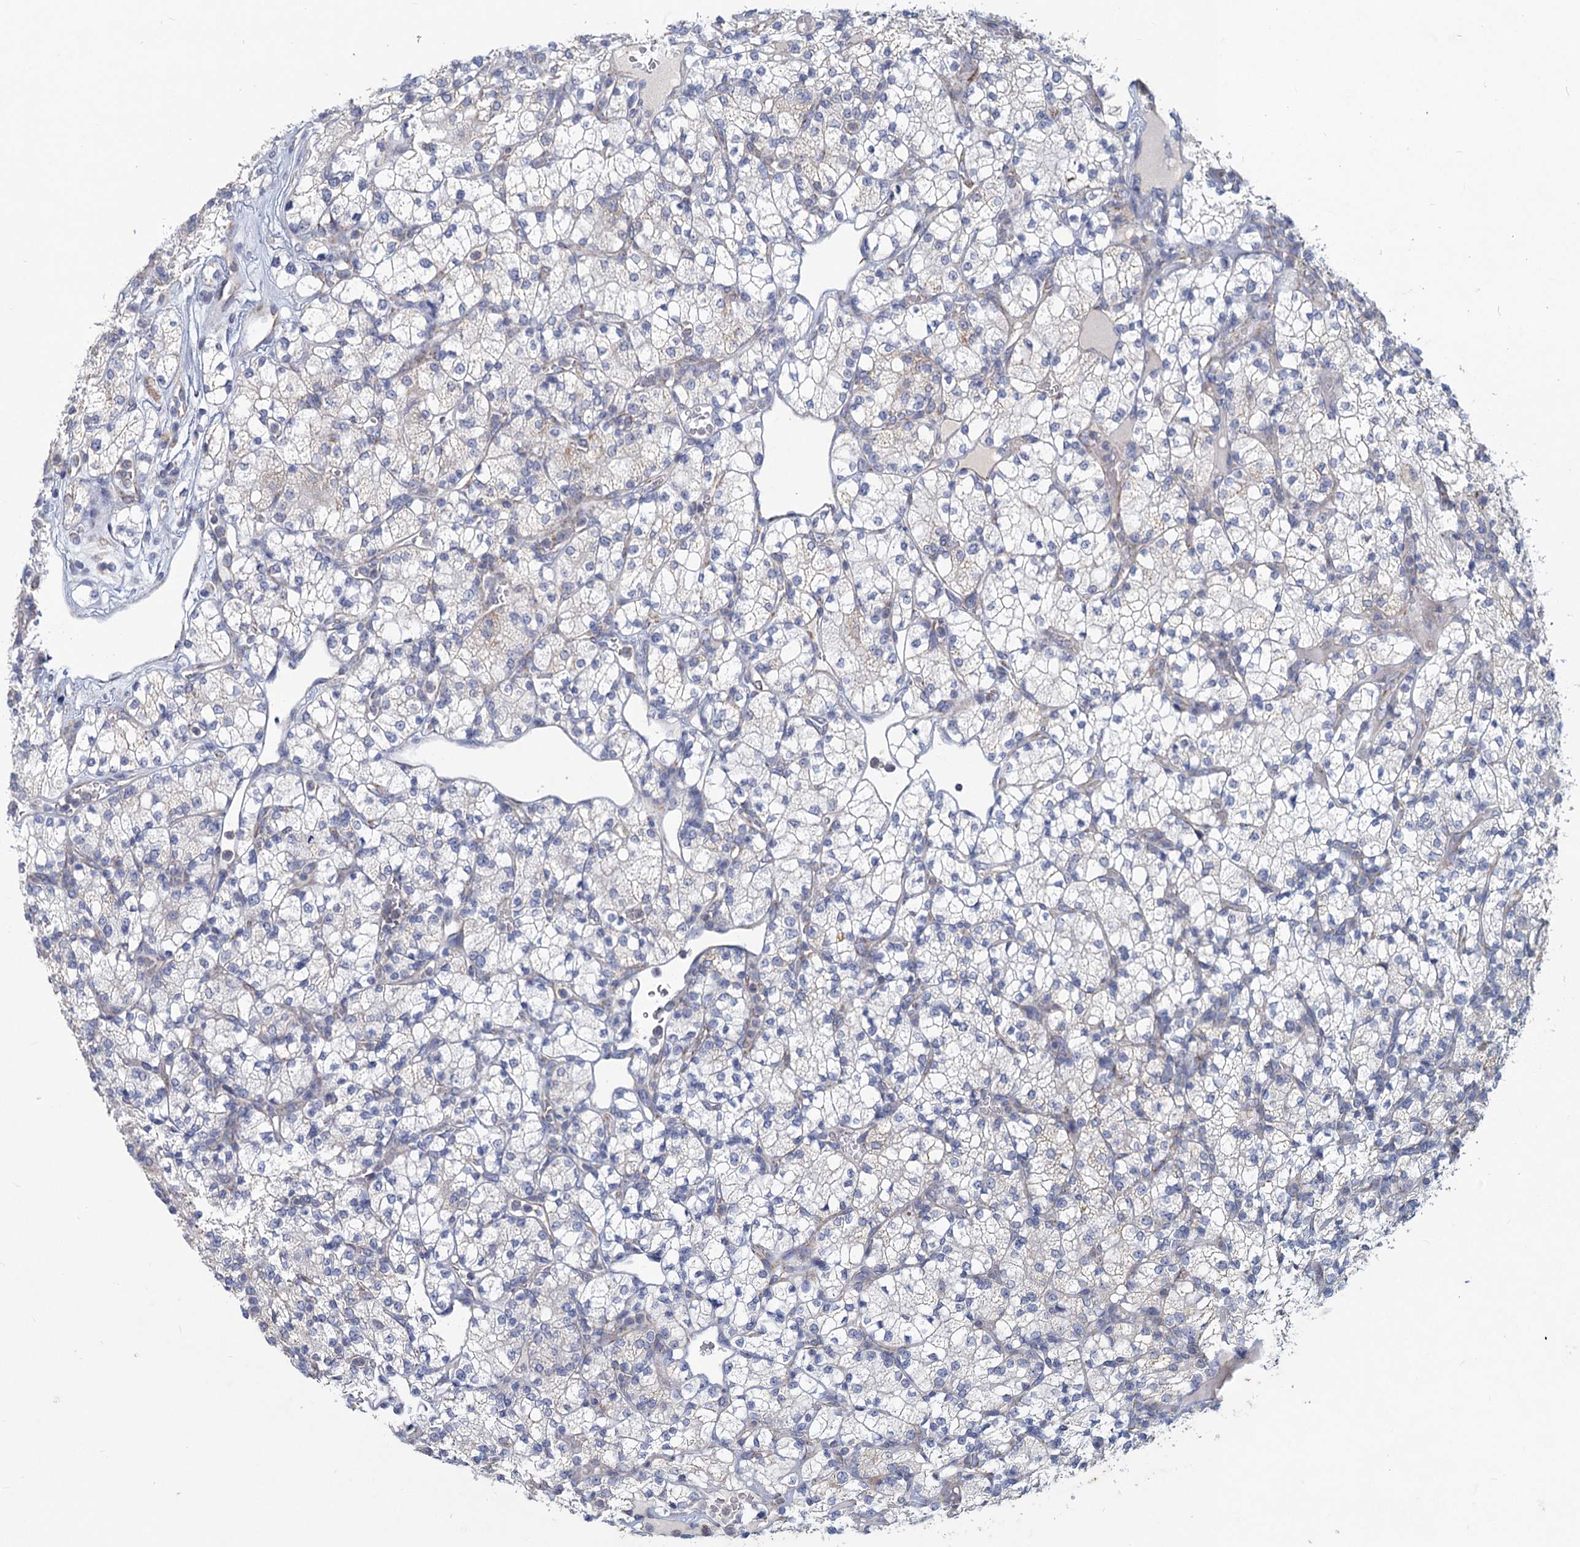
{"staining": {"intensity": "negative", "quantity": "none", "location": "none"}, "tissue": "renal cancer", "cell_type": "Tumor cells", "image_type": "cancer", "snomed": [{"axis": "morphology", "description": "Adenocarcinoma, NOS"}, {"axis": "topography", "description": "Kidney"}], "caption": "A histopathology image of adenocarcinoma (renal) stained for a protein reveals no brown staining in tumor cells. Nuclei are stained in blue.", "gene": "NDUFC2", "patient": {"sex": "male", "age": 77}}